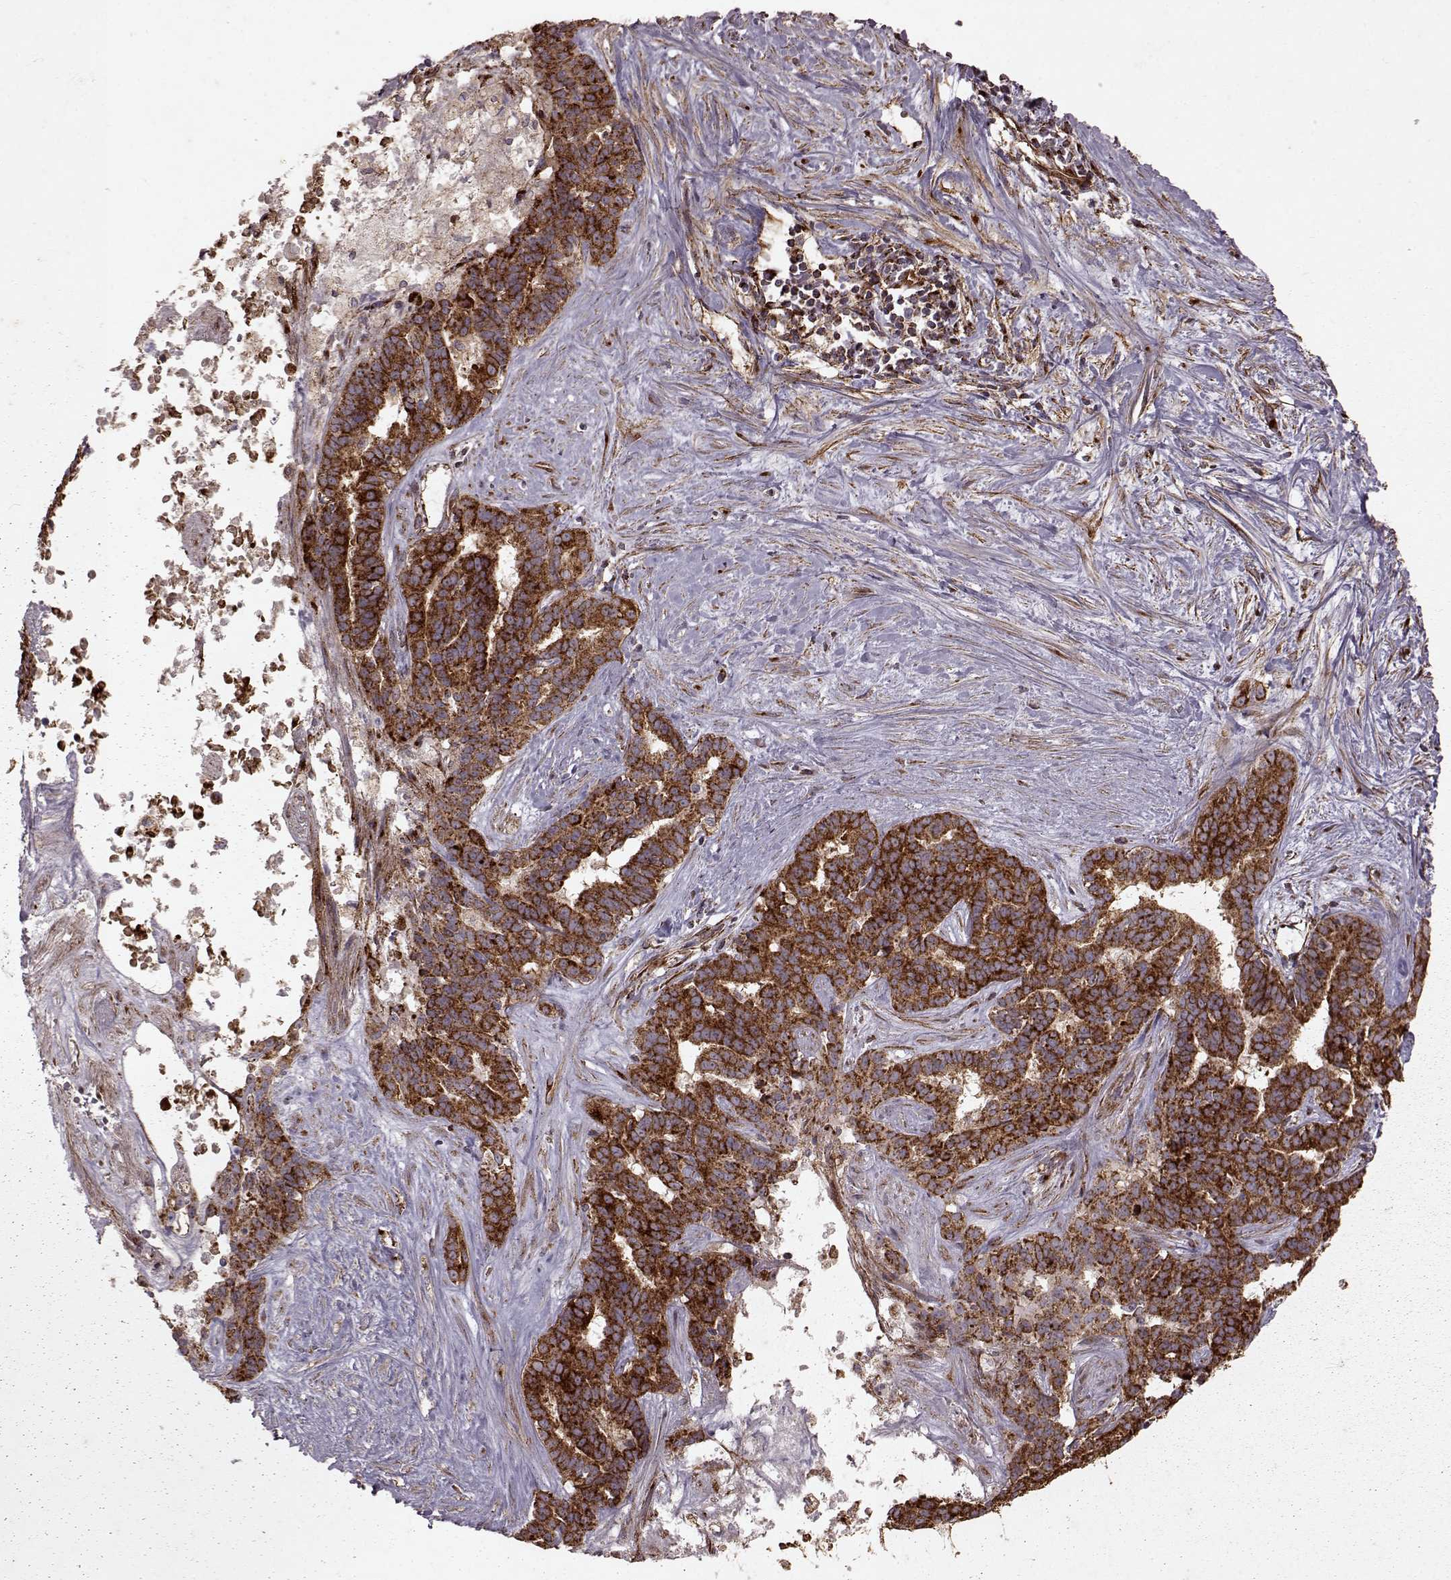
{"staining": {"intensity": "strong", "quantity": ">75%", "location": "cytoplasmic/membranous"}, "tissue": "liver cancer", "cell_type": "Tumor cells", "image_type": "cancer", "snomed": [{"axis": "morphology", "description": "Cholangiocarcinoma"}, {"axis": "topography", "description": "Liver"}], "caption": "There is high levels of strong cytoplasmic/membranous positivity in tumor cells of liver cancer (cholangiocarcinoma), as demonstrated by immunohistochemical staining (brown color).", "gene": "FXN", "patient": {"sex": "female", "age": 47}}